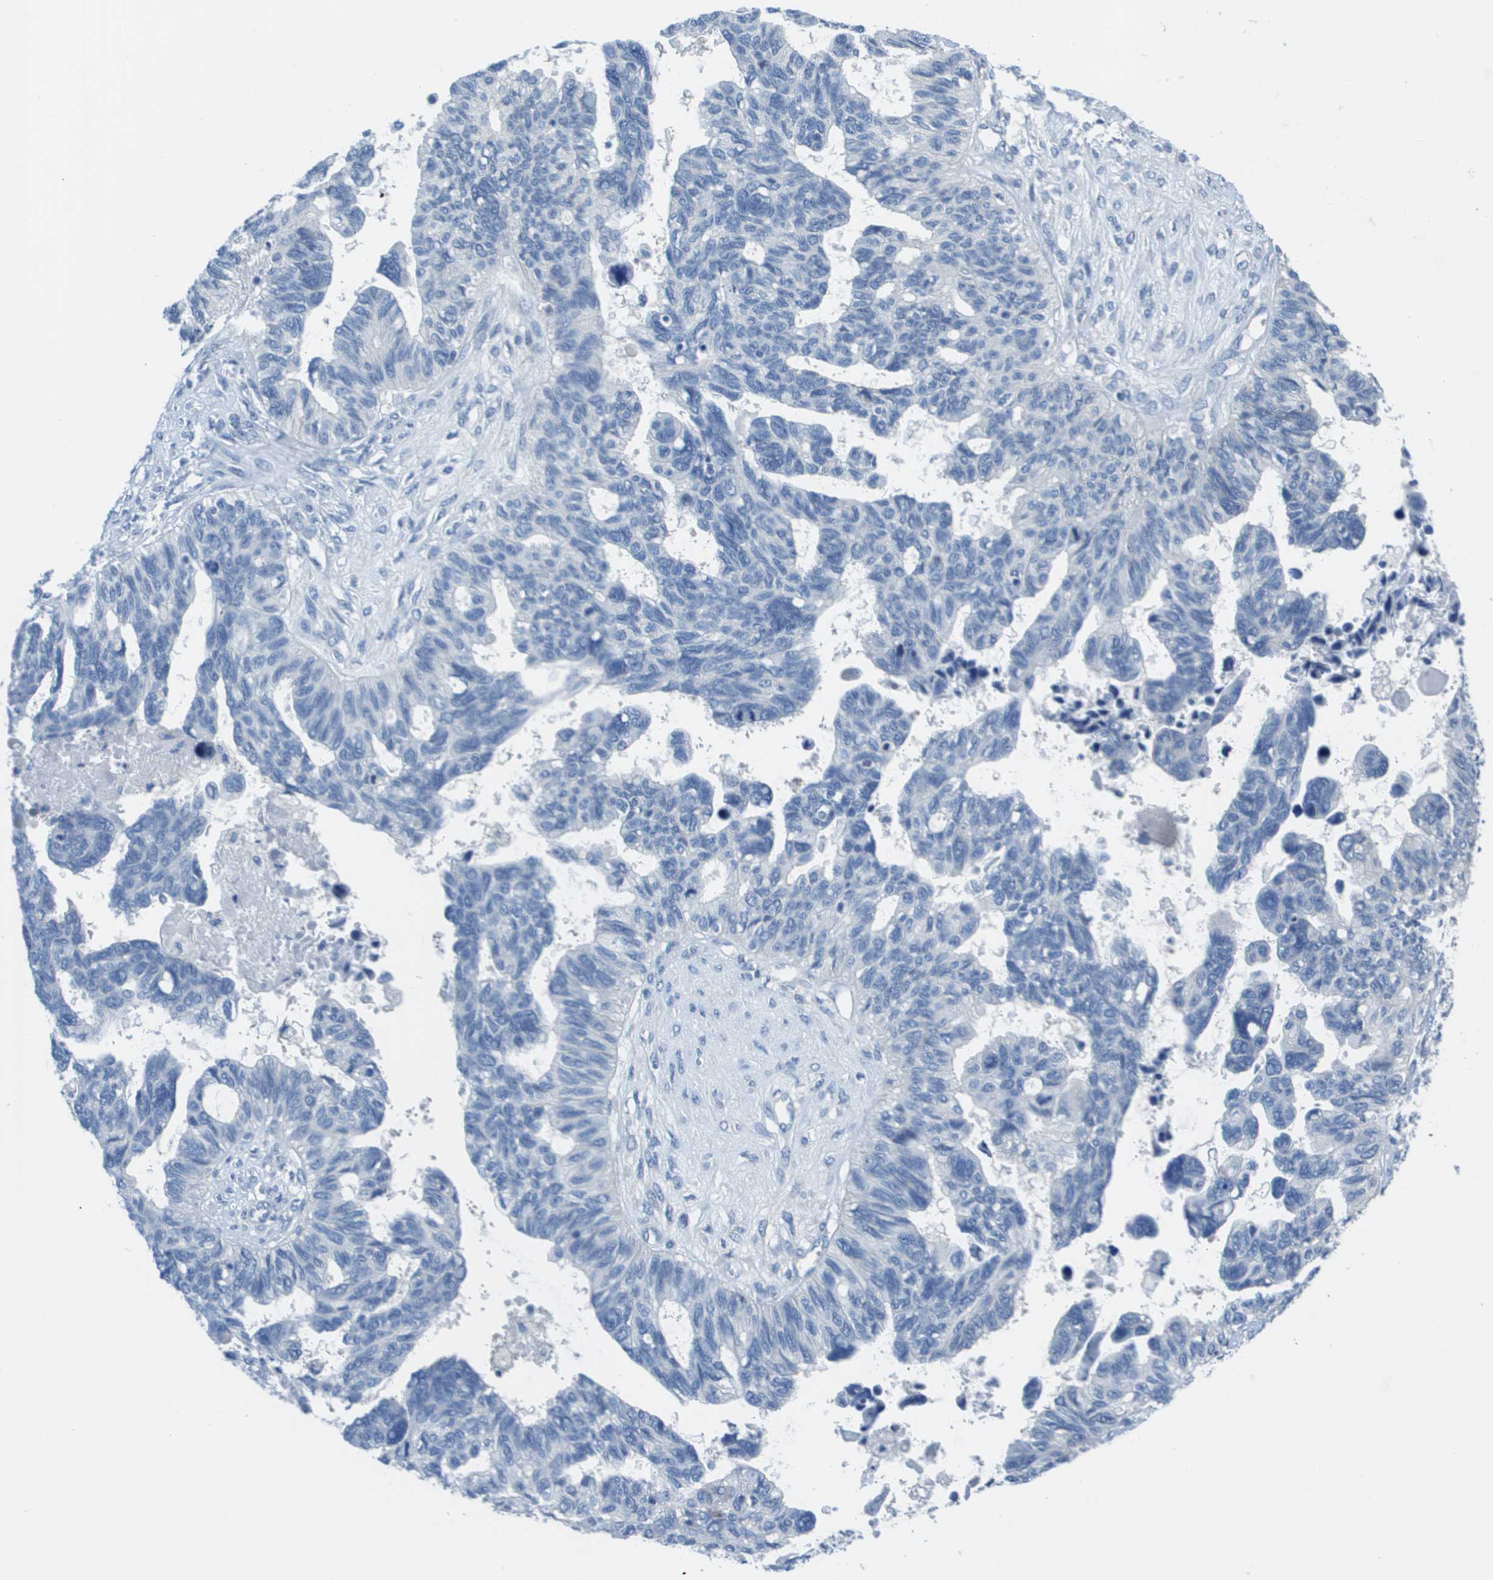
{"staining": {"intensity": "negative", "quantity": "none", "location": "none"}, "tissue": "ovarian cancer", "cell_type": "Tumor cells", "image_type": "cancer", "snomed": [{"axis": "morphology", "description": "Cystadenocarcinoma, serous, NOS"}, {"axis": "topography", "description": "Ovary"}], "caption": "Human ovarian serous cystadenocarcinoma stained for a protein using immunohistochemistry (IHC) demonstrates no staining in tumor cells.", "gene": "NCS1", "patient": {"sex": "female", "age": 79}}